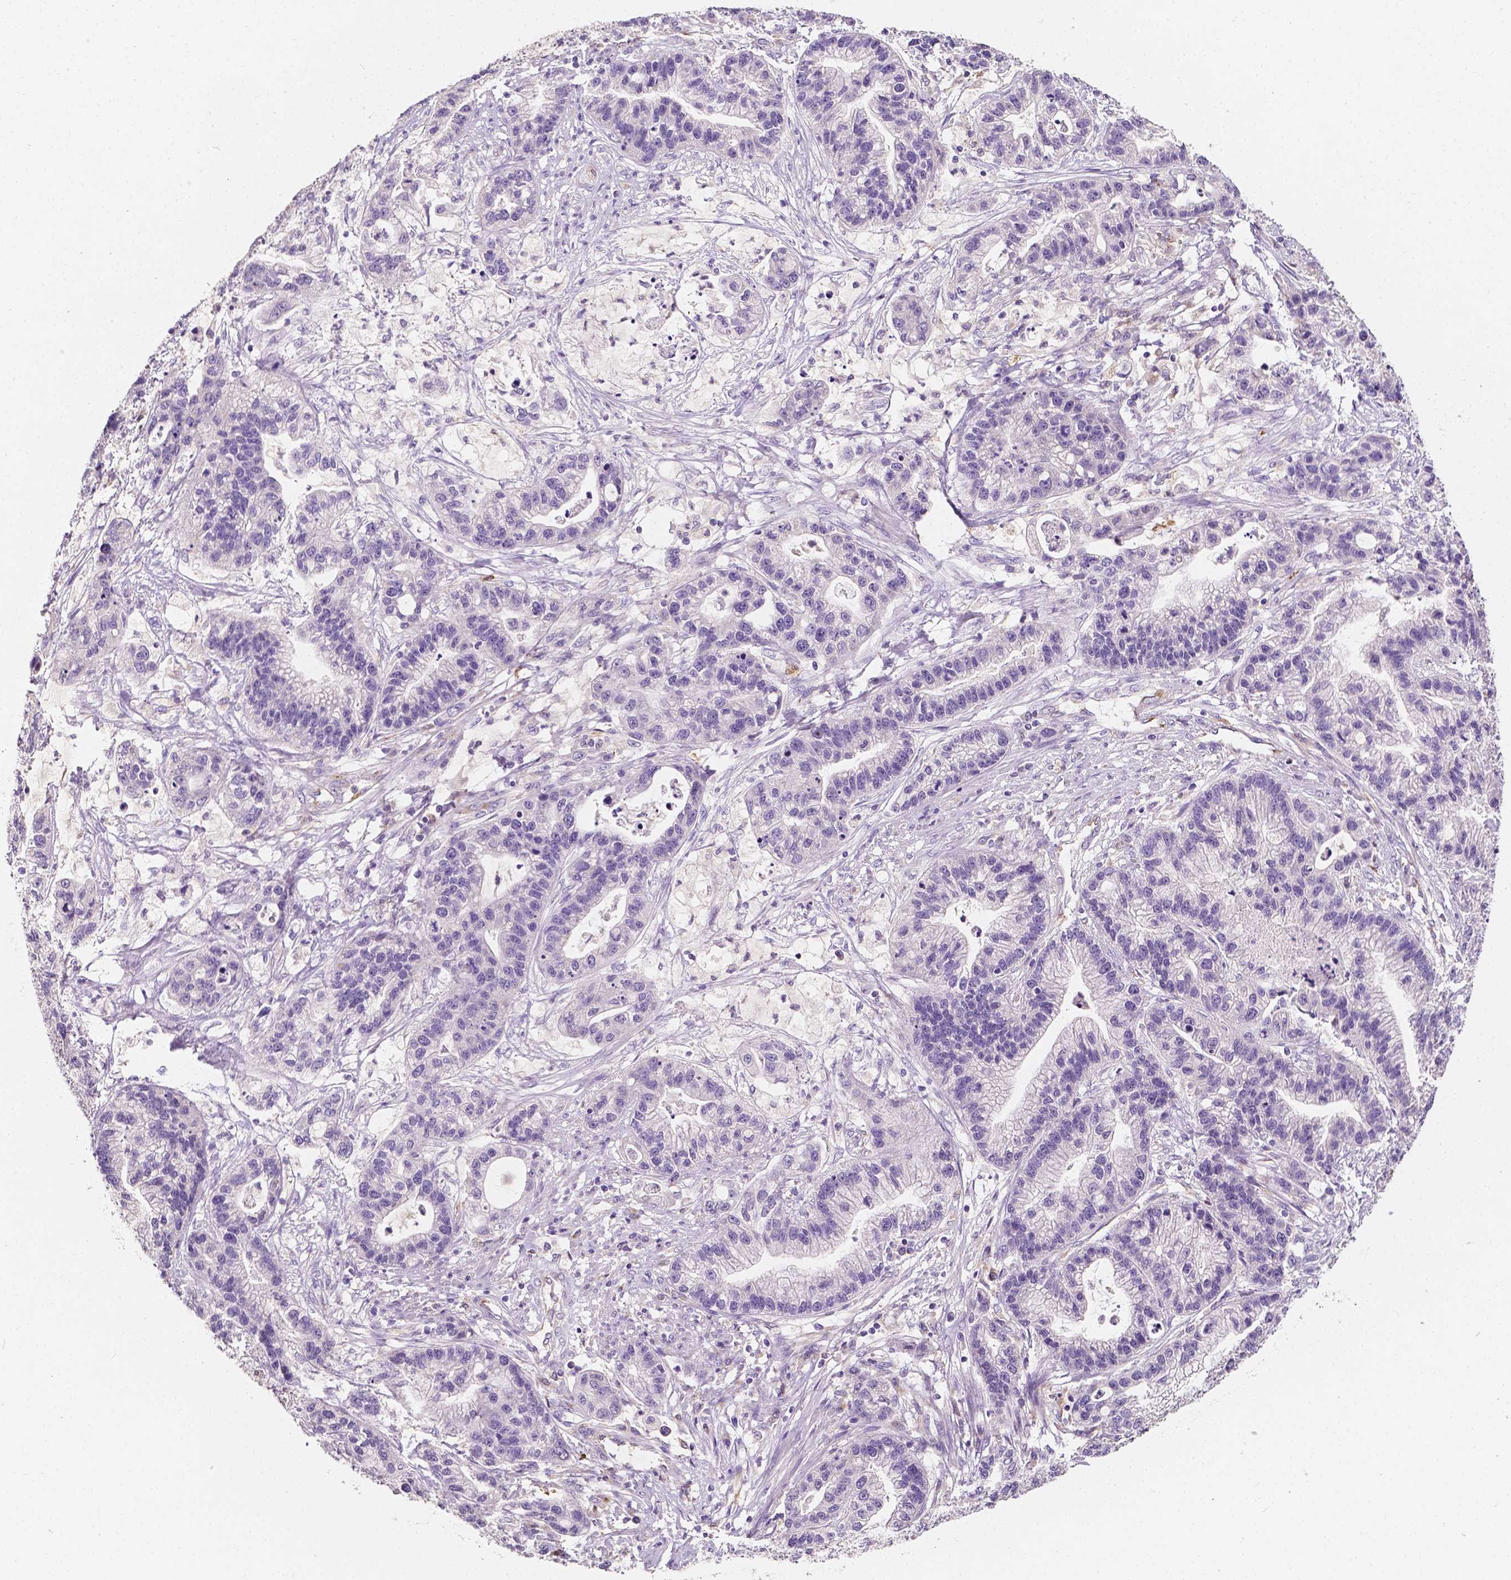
{"staining": {"intensity": "negative", "quantity": "none", "location": "none"}, "tissue": "stomach cancer", "cell_type": "Tumor cells", "image_type": "cancer", "snomed": [{"axis": "morphology", "description": "Adenocarcinoma, NOS"}, {"axis": "topography", "description": "Stomach"}], "caption": "Tumor cells are negative for protein expression in human adenocarcinoma (stomach).", "gene": "SLC22A4", "patient": {"sex": "male", "age": 83}}